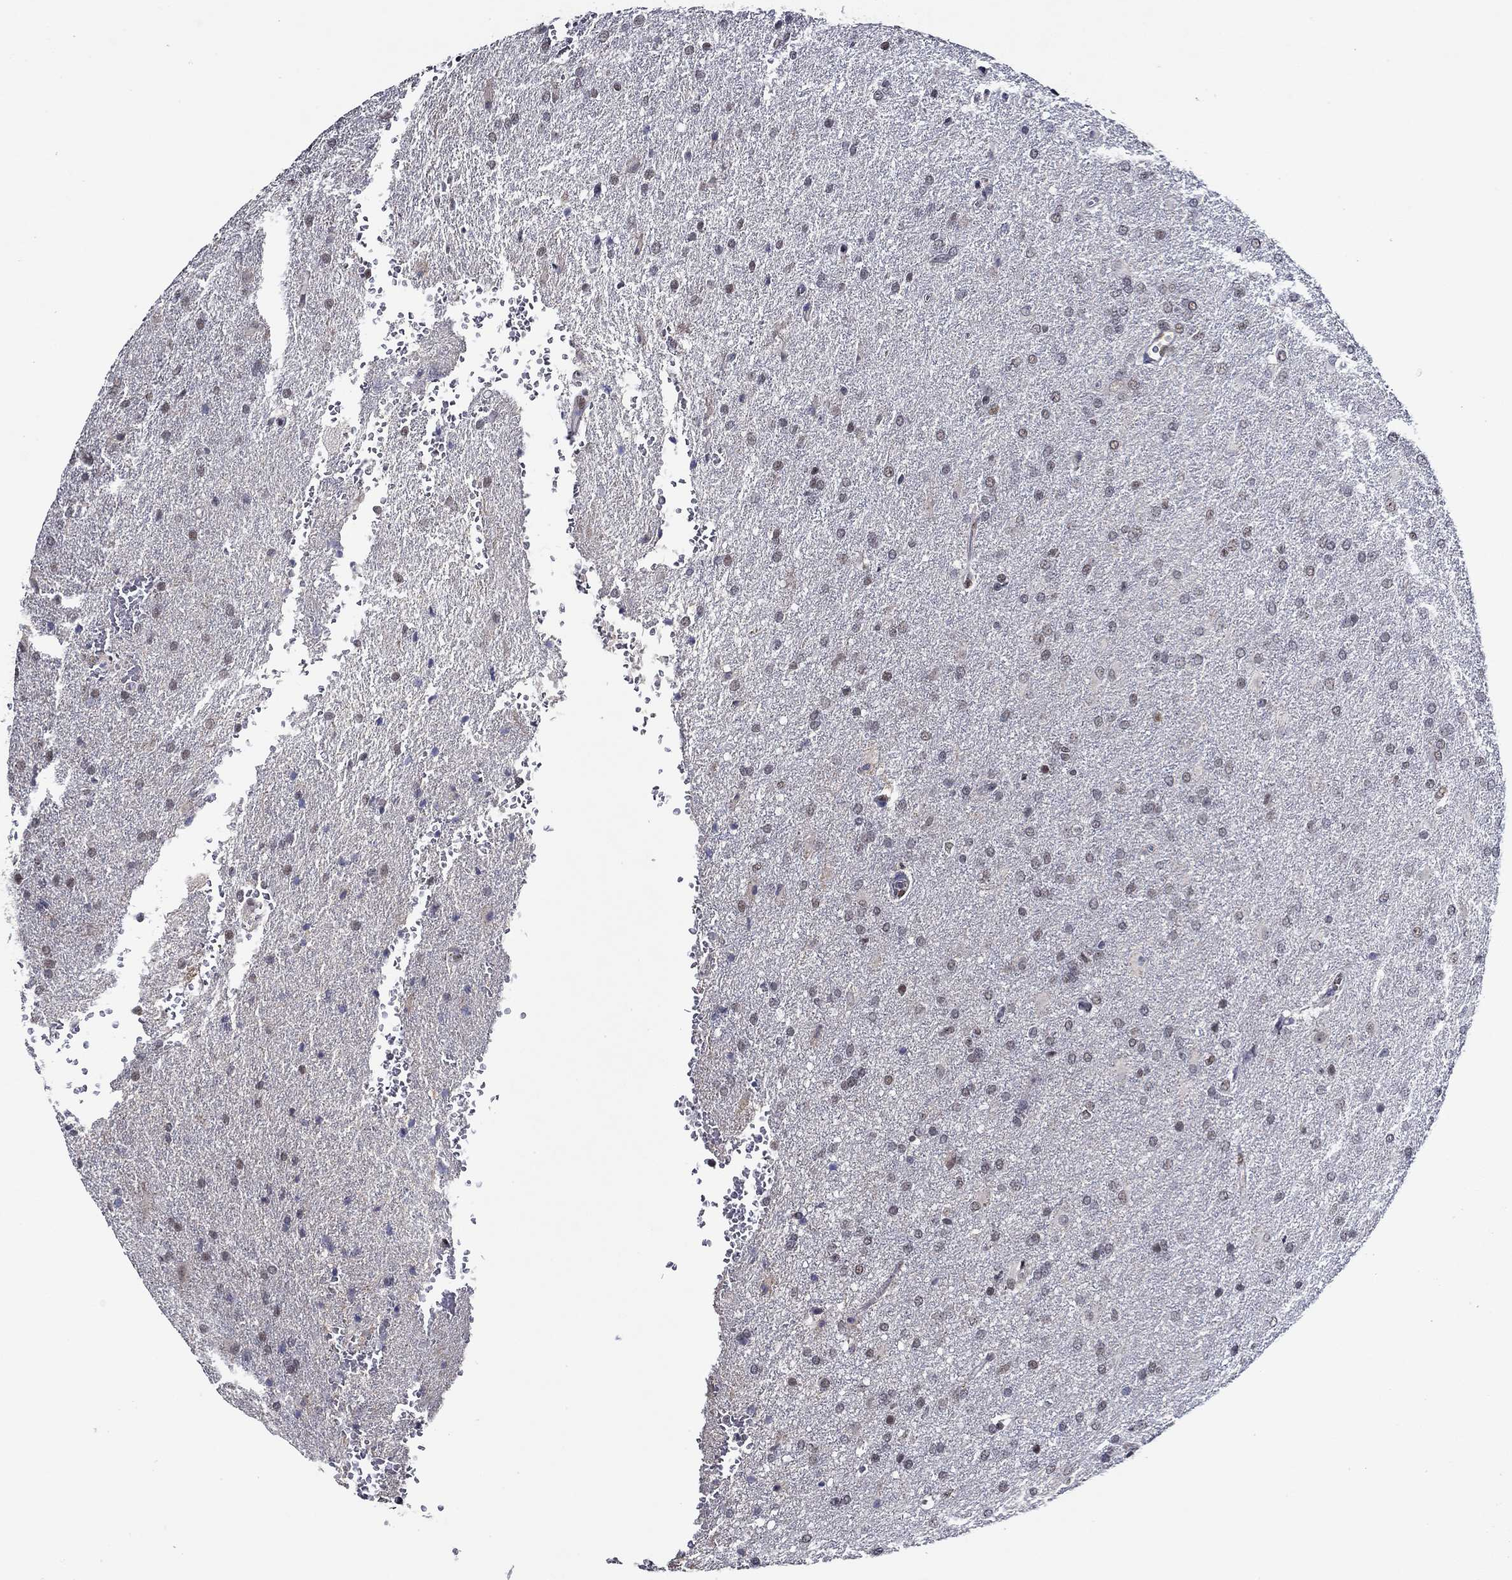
{"staining": {"intensity": "moderate", "quantity": "<25%", "location": "nuclear"}, "tissue": "glioma", "cell_type": "Tumor cells", "image_type": "cancer", "snomed": [{"axis": "morphology", "description": "Glioma, malignant, High grade"}, {"axis": "topography", "description": "Brain"}], "caption": "Glioma was stained to show a protein in brown. There is low levels of moderate nuclear staining in about <25% of tumor cells.", "gene": "GATA2", "patient": {"sex": "male", "age": 68}}